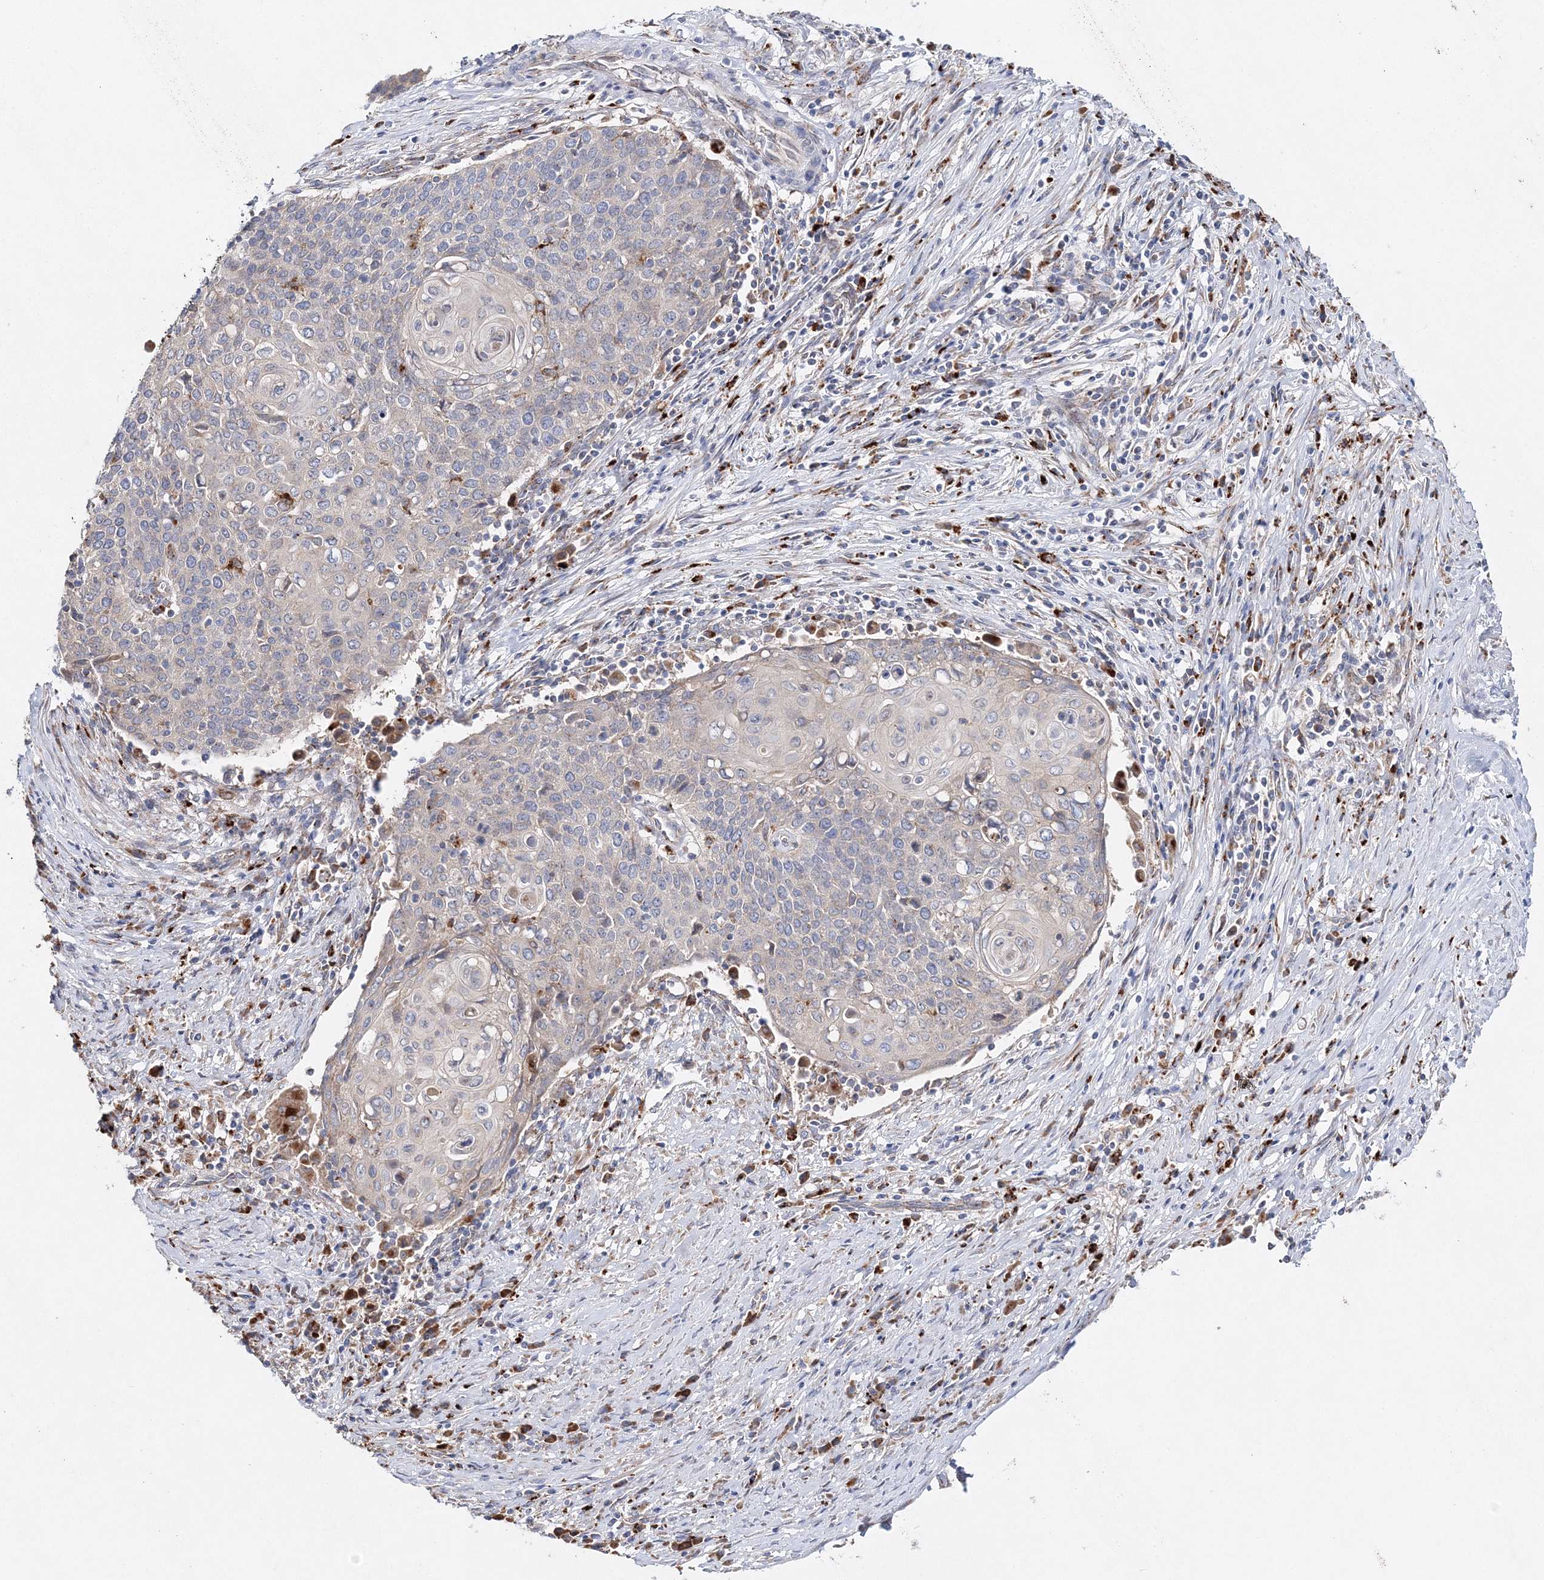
{"staining": {"intensity": "negative", "quantity": "none", "location": "none"}, "tissue": "cervical cancer", "cell_type": "Tumor cells", "image_type": "cancer", "snomed": [{"axis": "morphology", "description": "Squamous cell carcinoma, NOS"}, {"axis": "topography", "description": "Cervix"}], "caption": "A photomicrograph of human cervical squamous cell carcinoma is negative for staining in tumor cells. Brightfield microscopy of immunohistochemistry stained with DAB (brown) and hematoxylin (blue), captured at high magnification.", "gene": "C3orf38", "patient": {"sex": "female", "age": 39}}